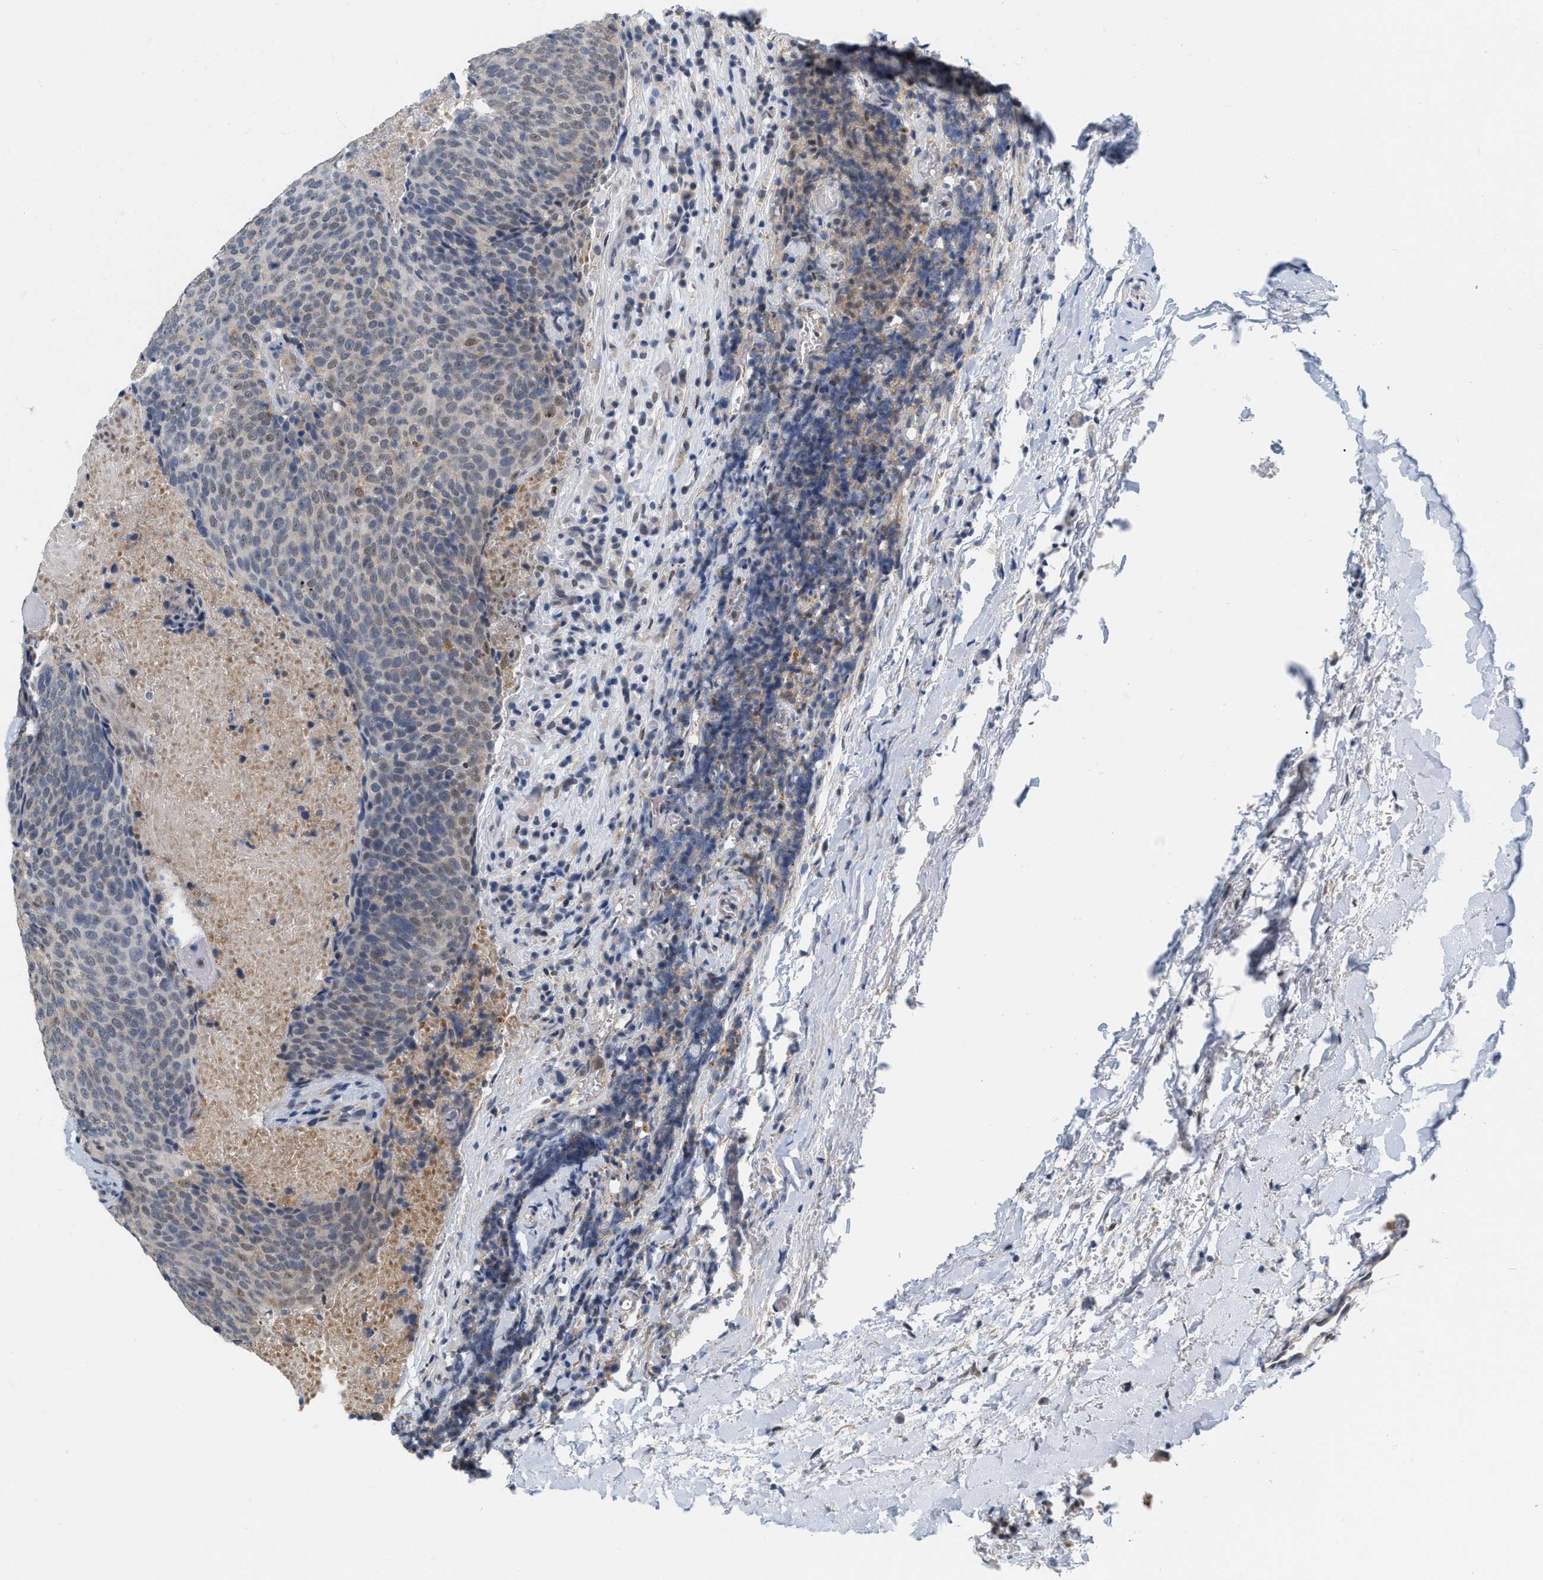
{"staining": {"intensity": "weak", "quantity": "<25%", "location": "nuclear"}, "tissue": "head and neck cancer", "cell_type": "Tumor cells", "image_type": "cancer", "snomed": [{"axis": "morphology", "description": "Squamous cell carcinoma, NOS"}, {"axis": "morphology", "description": "Squamous cell carcinoma, metastatic, NOS"}, {"axis": "topography", "description": "Lymph node"}, {"axis": "topography", "description": "Head-Neck"}], "caption": "The micrograph exhibits no staining of tumor cells in head and neck metastatic squamous cell carcinoma.", "gene": "RUVBL1", "patient": {"sex": "male", "age": 62}}